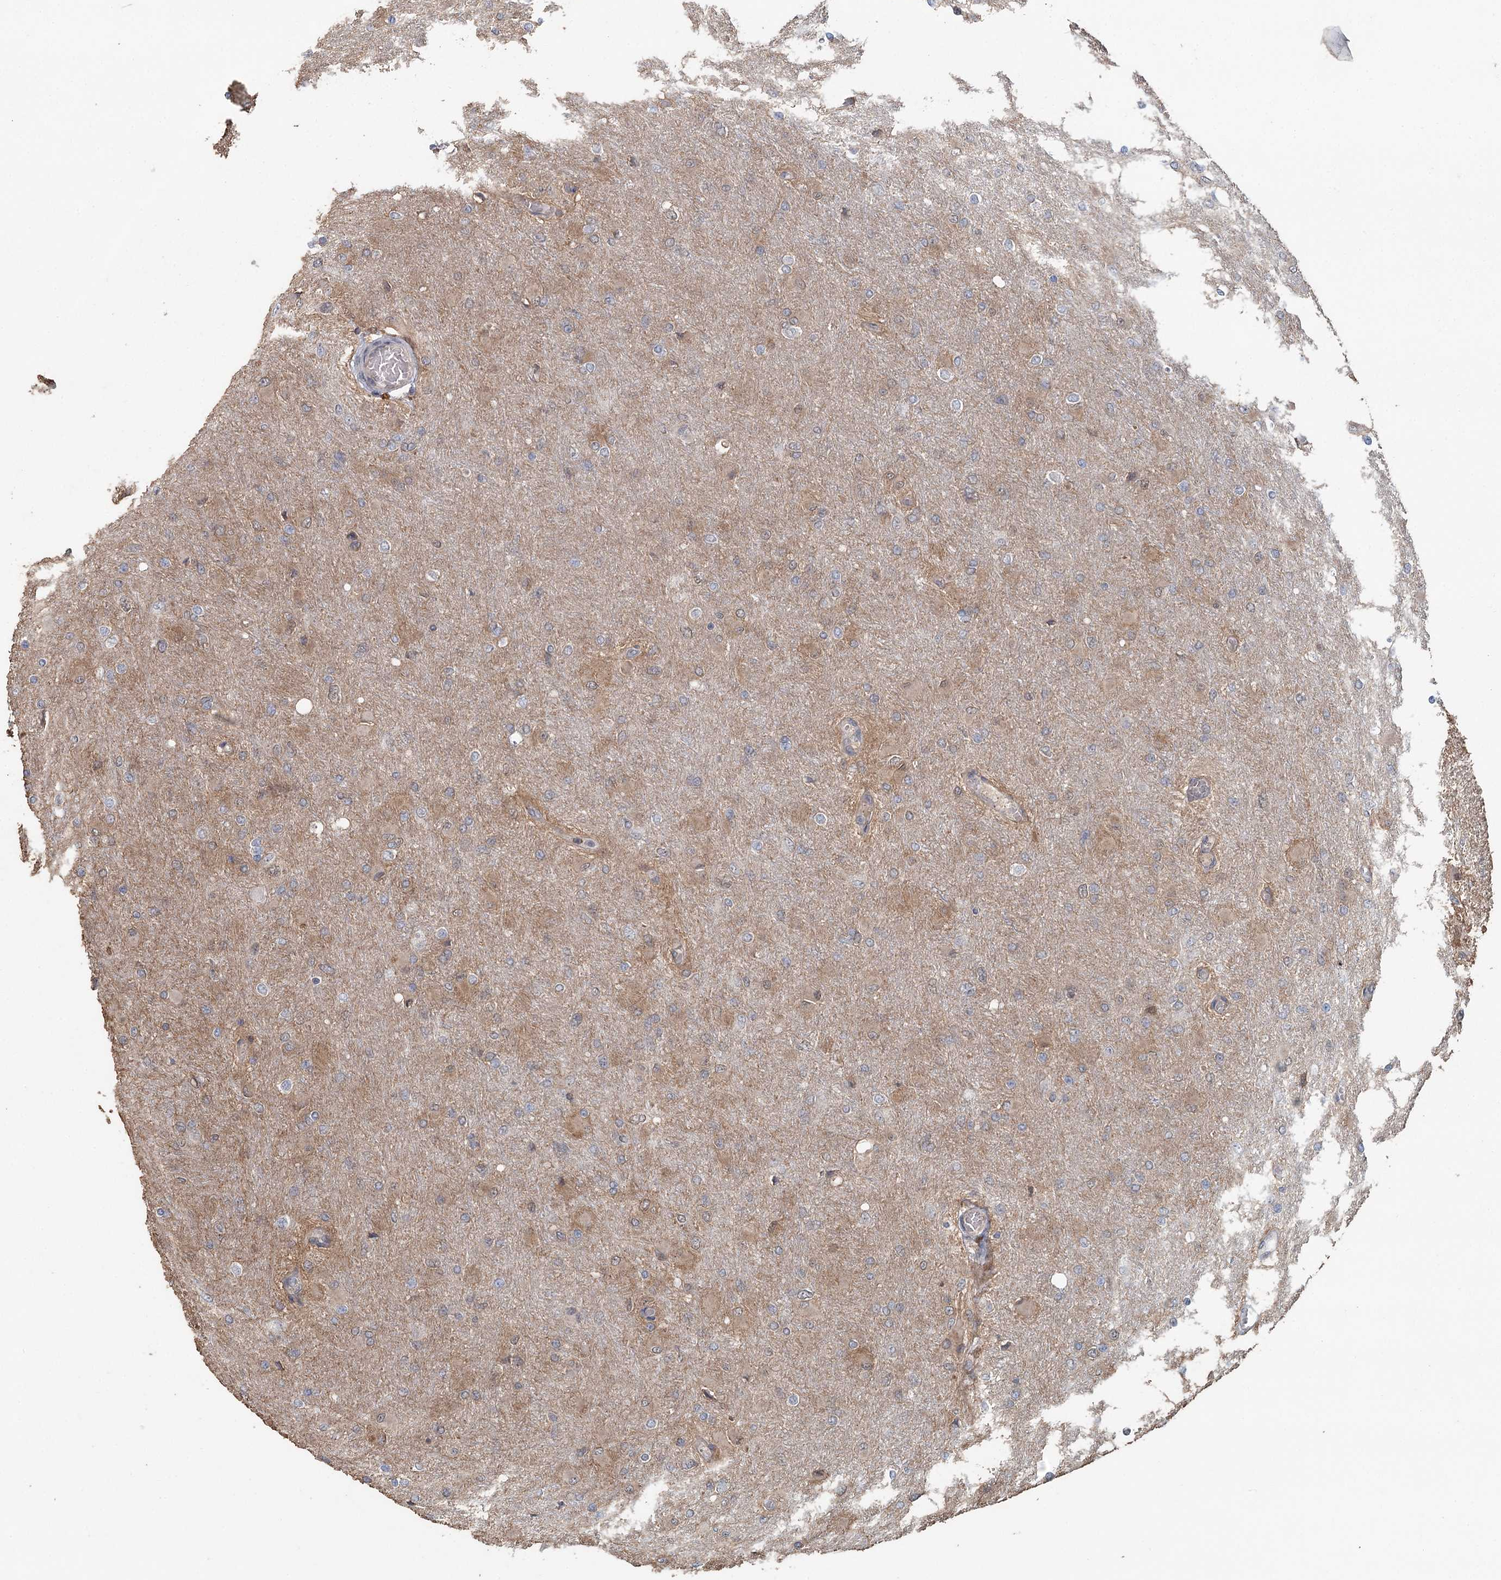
{"staining": {"intensity": "weak", "quantity": "<25%", "location": "nuclear"}, "tissue": "glioma", "cell_type": "Tumor cells", "image_type": "cancer", "snomed": [{"axis": "morphology", "description": "Glioma, malignant, High grade"}, {"axis": "topography", "description": "Cerebral cortex"}], "caption": "The image shows no significant staining in tumor cells of malignant glioma (high-grade).", "gene": "ADK", "patient": {"sex": "female", "age": 36}}